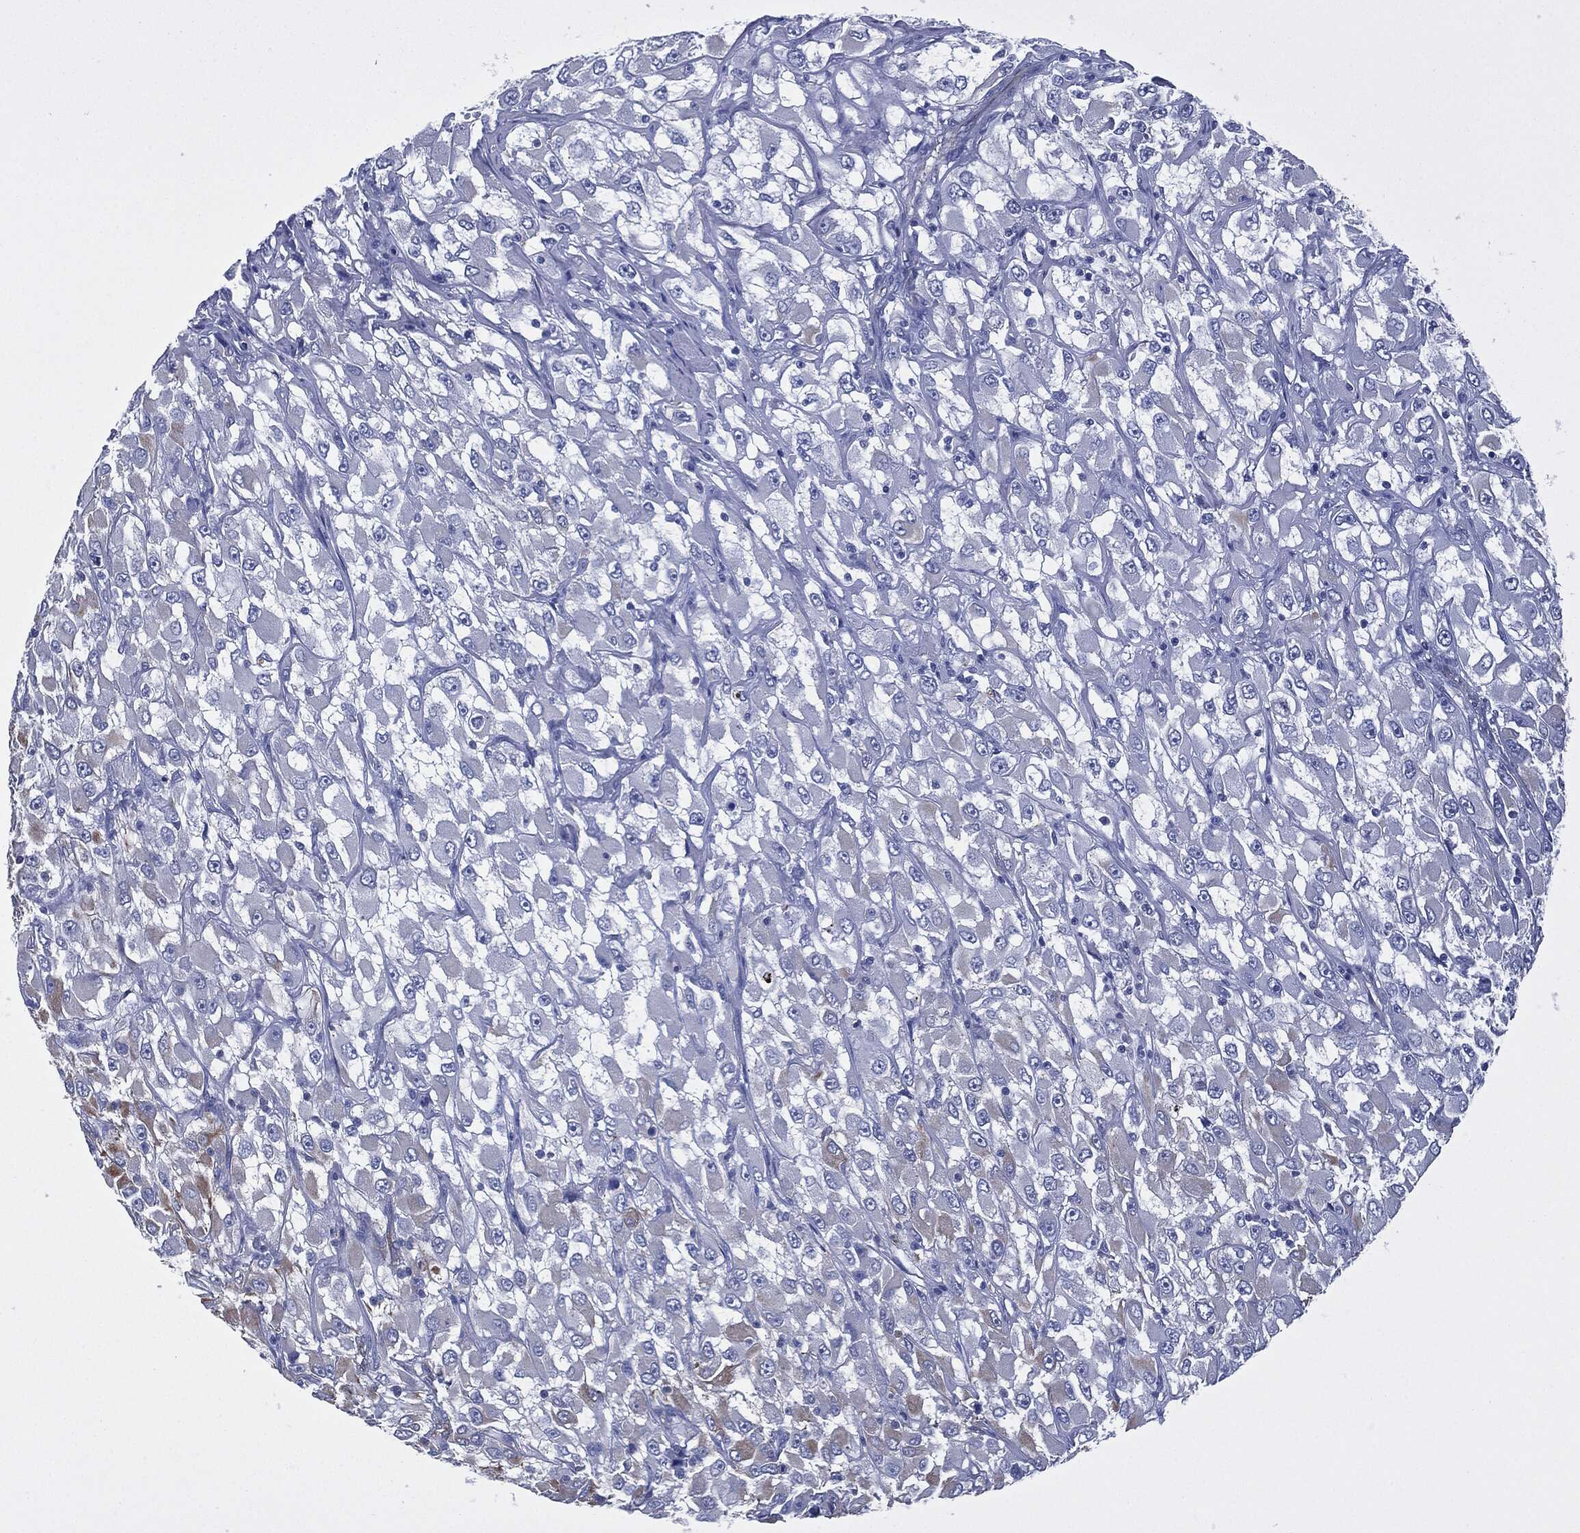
{"staining": {"intensity": "negative", "quantity": "none", "location": "none"}, "tissue": "renal cancer", "cell_type": "Tumor cells", "image_type": "cancer", "snomed": [{"axis": "morphology", "description": "Adenocarcinoma, NOS"}, {"axis": "topography", "description": "Kidney"}], "caption": "High power microscopy image of an immunohistochemistry photomicrograph of renal adenocarcinoma, revealing no significant positivity in tumor cells. (DAB immunohistochemistry visualized using brightfield microscopy, high magnification).", "gene": "SHROOM2", "patient": {"sex": "female", "age": 52}}